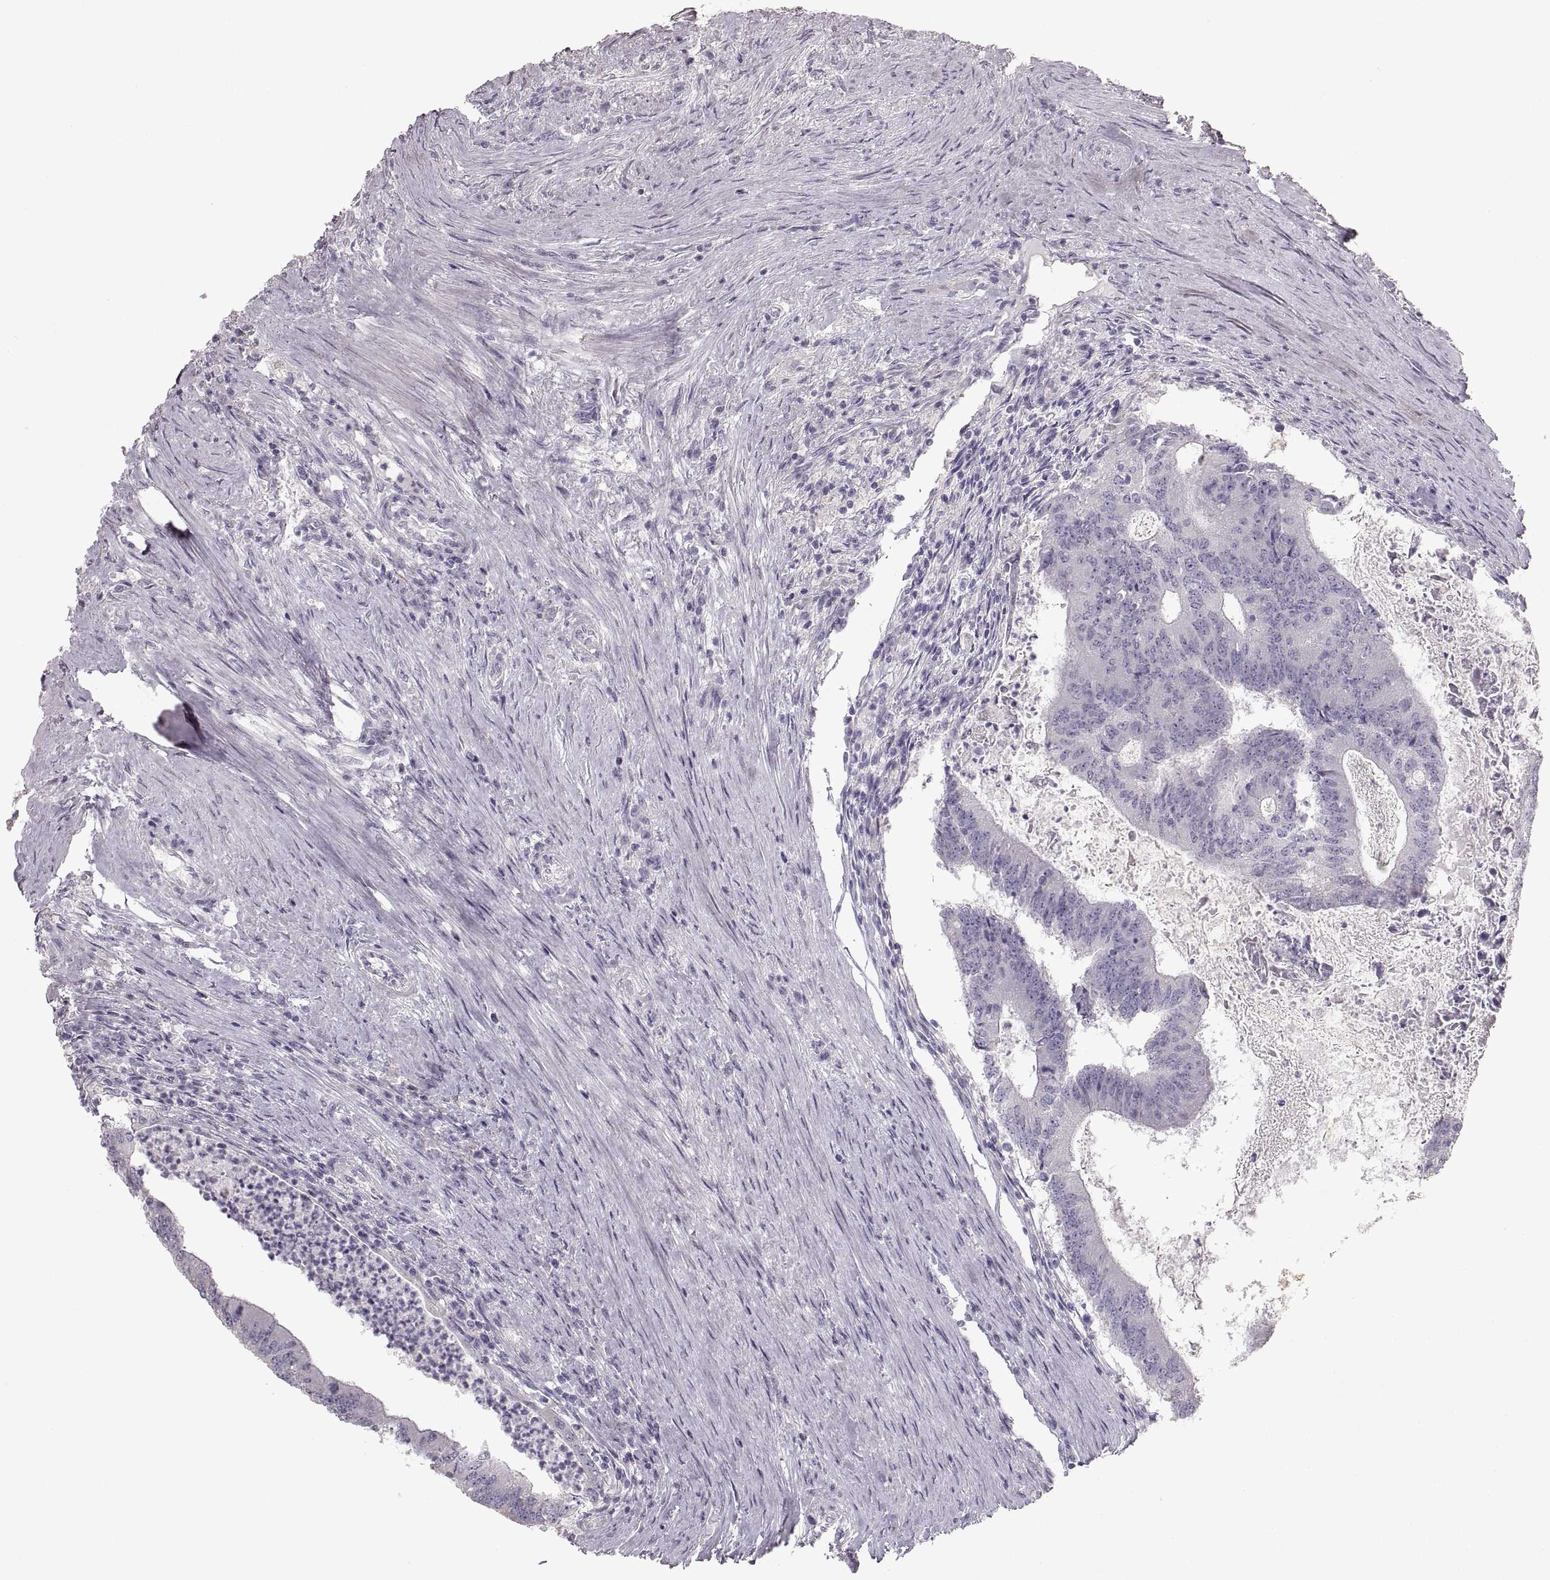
{"staining": {"intensity": "negative", "quantity": "none", "location": "none"}, "tissue": "colorectal cancer", "cell_type": "Tumor cells", "image_type": "cancer", "snomed": [{"axis": "morphology", "description": "Adenocarcinoma, NOS"}, {"axis": "topography", "description": "Colon"}], "caption": "Protein analysis of colorectal cancer (adenocarcinoma) demonstrates no significant positivity in tumor cells.", "gene": "ZP3", "patient": {"sex": "female", "age": 70}}